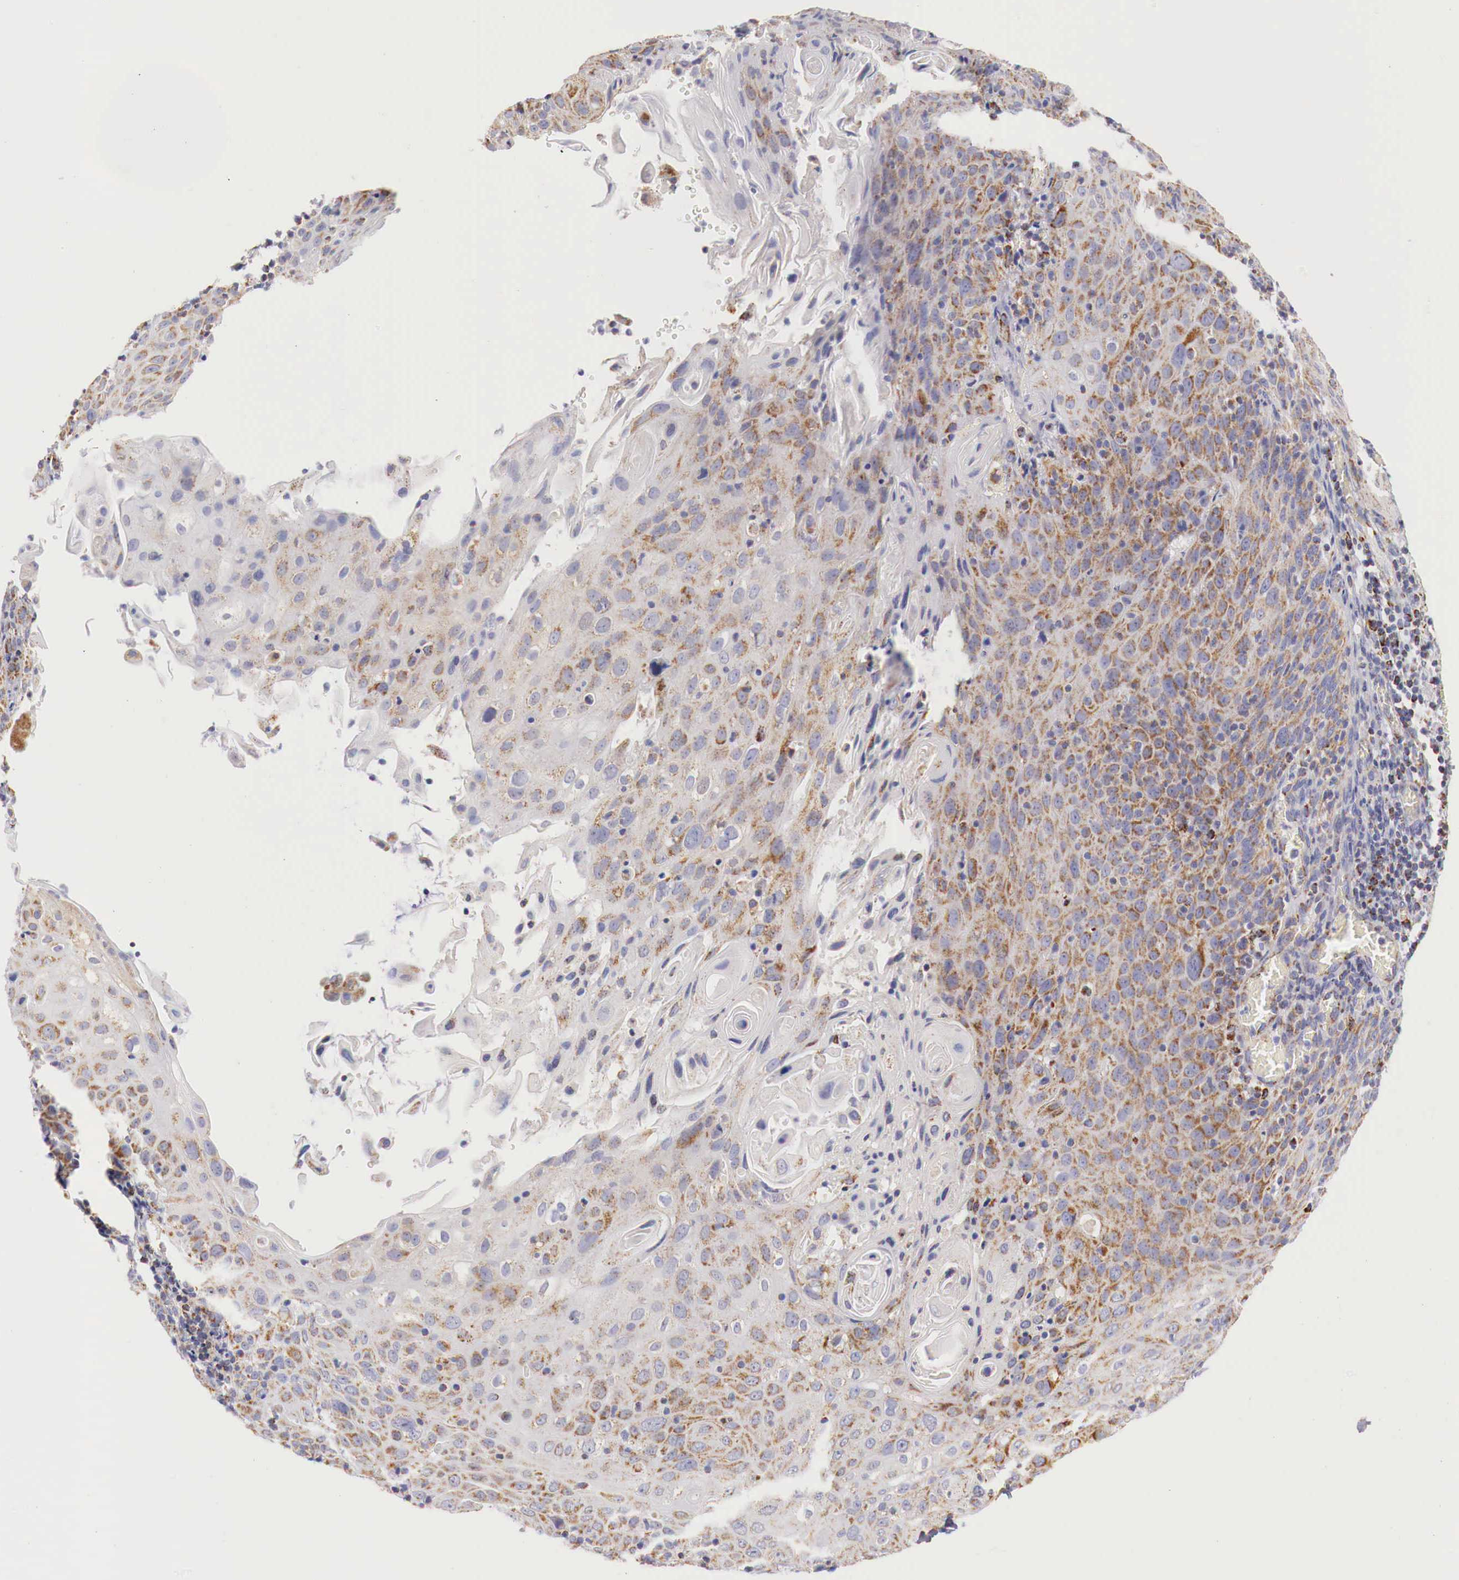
{"staining": {"intensity": "weak", "quantity": ">75%", "location": "cytoplasmic/membranous"}, "tissue": "cervical cancer", "cell_type": "Tumor cells", "image_type": "cancer", "snomed": [{"axis": "morphology", "description": "Squamous cell carcinoma, NOS"}, {"axis": "topography", "description": "Cervix"}], "caption": "Protein analysis of cervical cancer tissue exhibits weak cytoplasmic/membranous positivity in about >75% of tumor cells.", "gene": "IDH3G", "patient": {"sex": "female", "age": 54}}